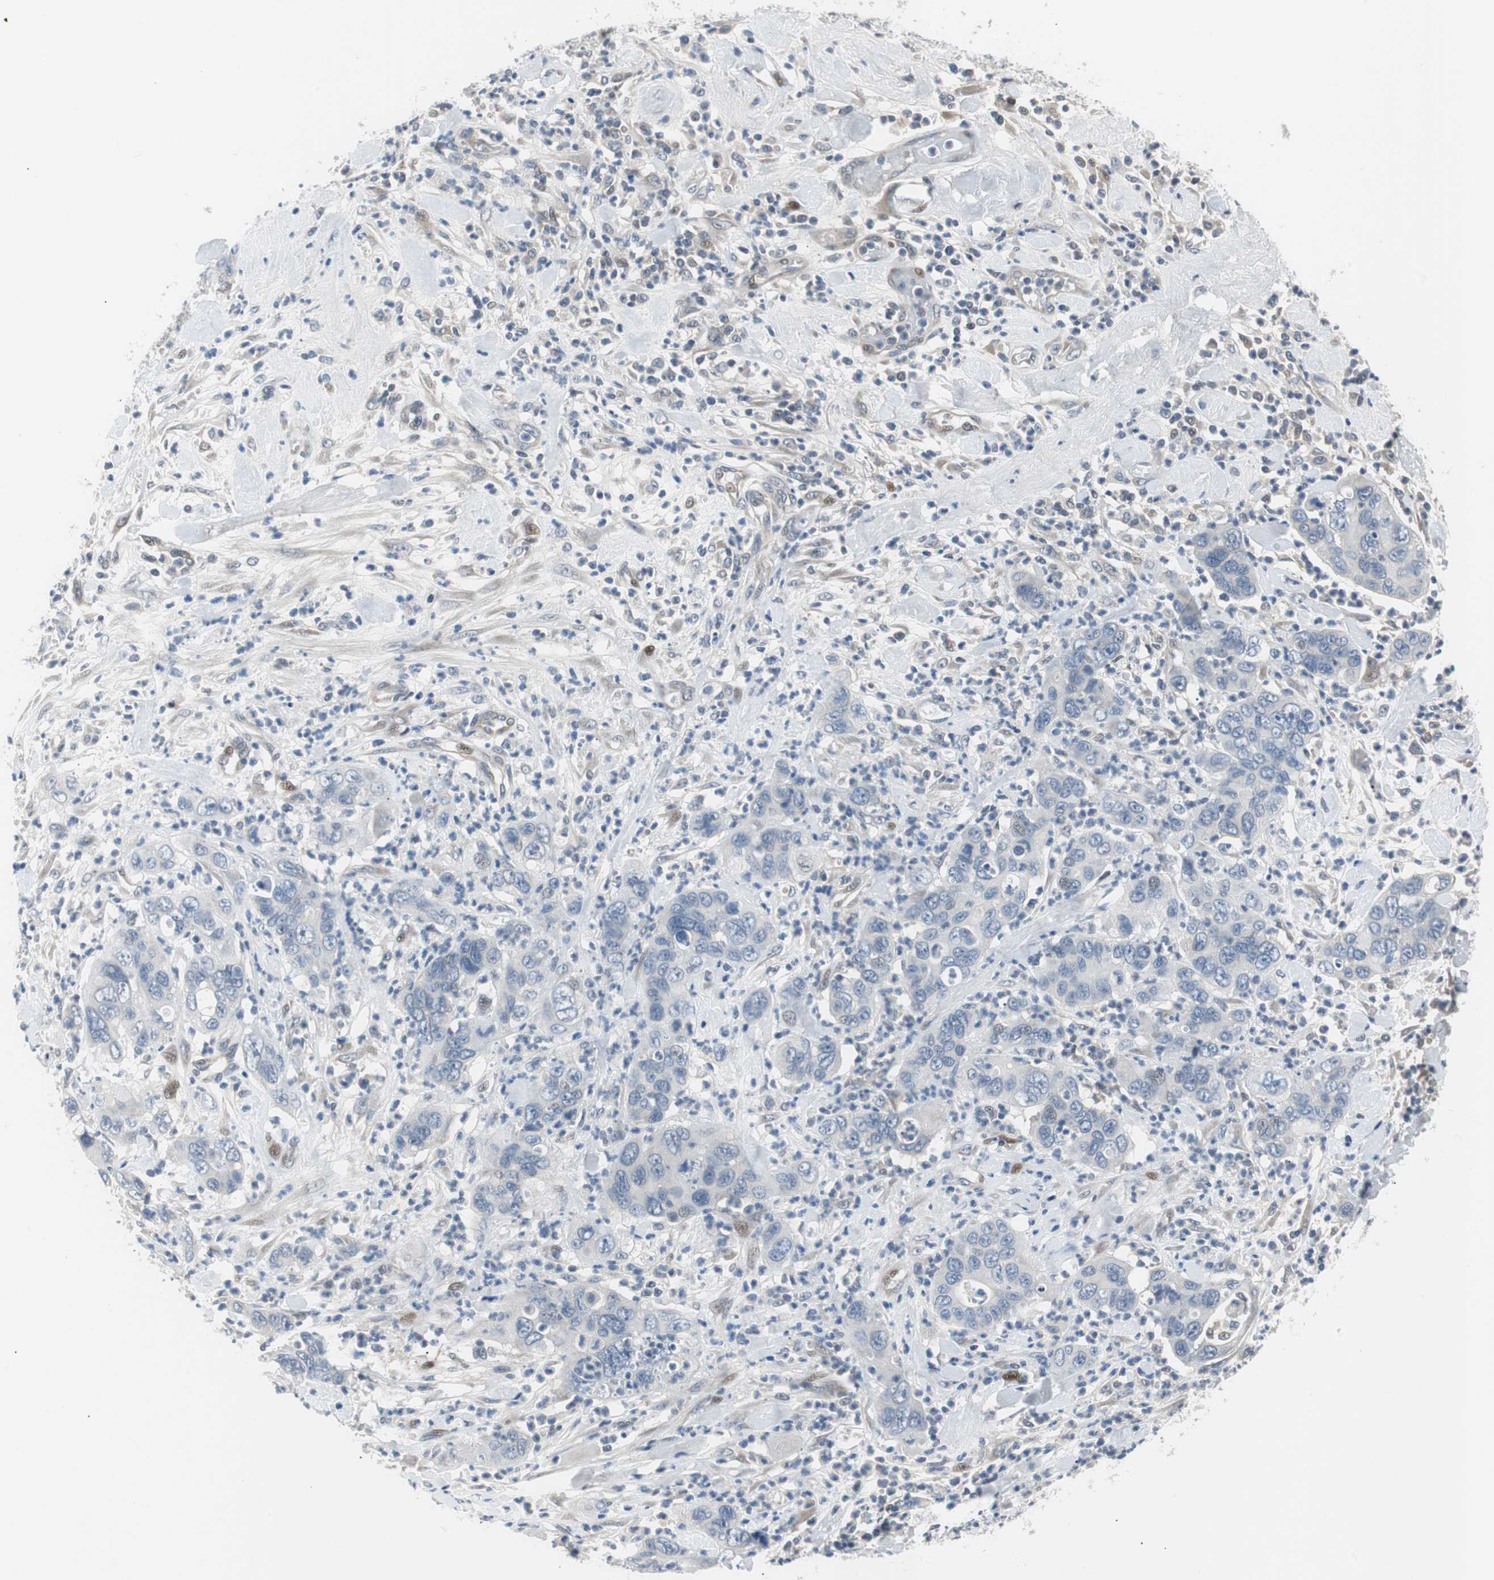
{"staining": {"intensity": "weak", "quantity": "<25%", "location": "nuclear"}, "tissue": "pancreatic cancer", "cell_type": "Tumor cells", "image_type": "cancer", "snomed": [{"axis": "morphology", "description": "Adenocarcinoma, NOS"}, {"axis": "topography", "description": "Pancreas"}], "caption": "DAB immunohistochemical staining of pancreatic adenocarcinoma demonstrates no significant expression in tumor cells.", "gene": "MAP2K4", "patient": {"sex": "female", "age": 71}}